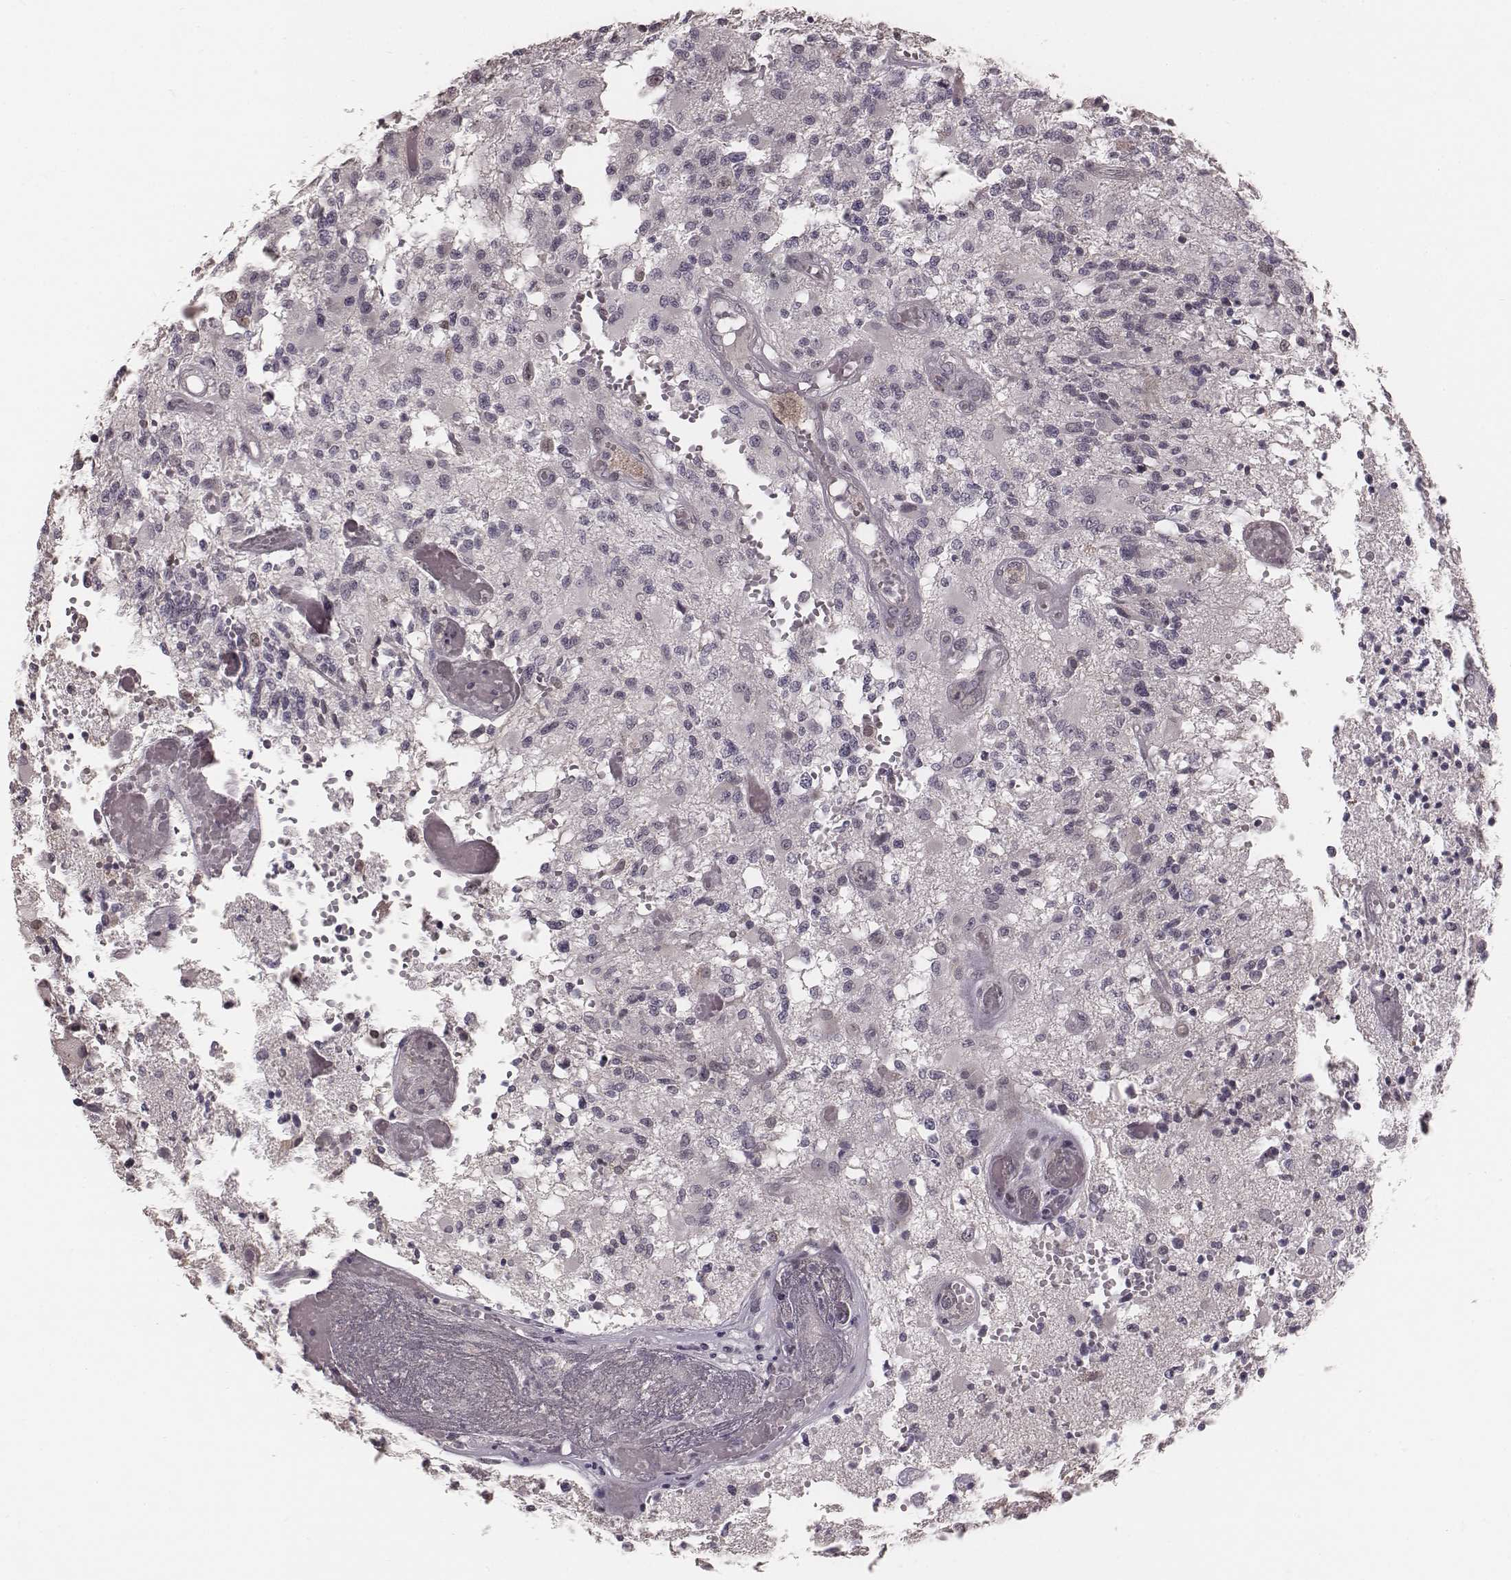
{"staining": {"intensity": "negative", "quantity": "none", "location": "none"}, "tissue": "glioma", "cell_type": "Tumor cells", "image_type": "cancer", "snomed": [{"axis": "morphology", "description": "Glioma, malignant, High grade"}, {"axis": "topography", "description": "Brain"}], "caption": "Immunohistochemistry (IHC) of glioma demonstrates no positivity in tumor cells.", "gene": "IQCG", "patient": {"sex": "female", "age": 63}}